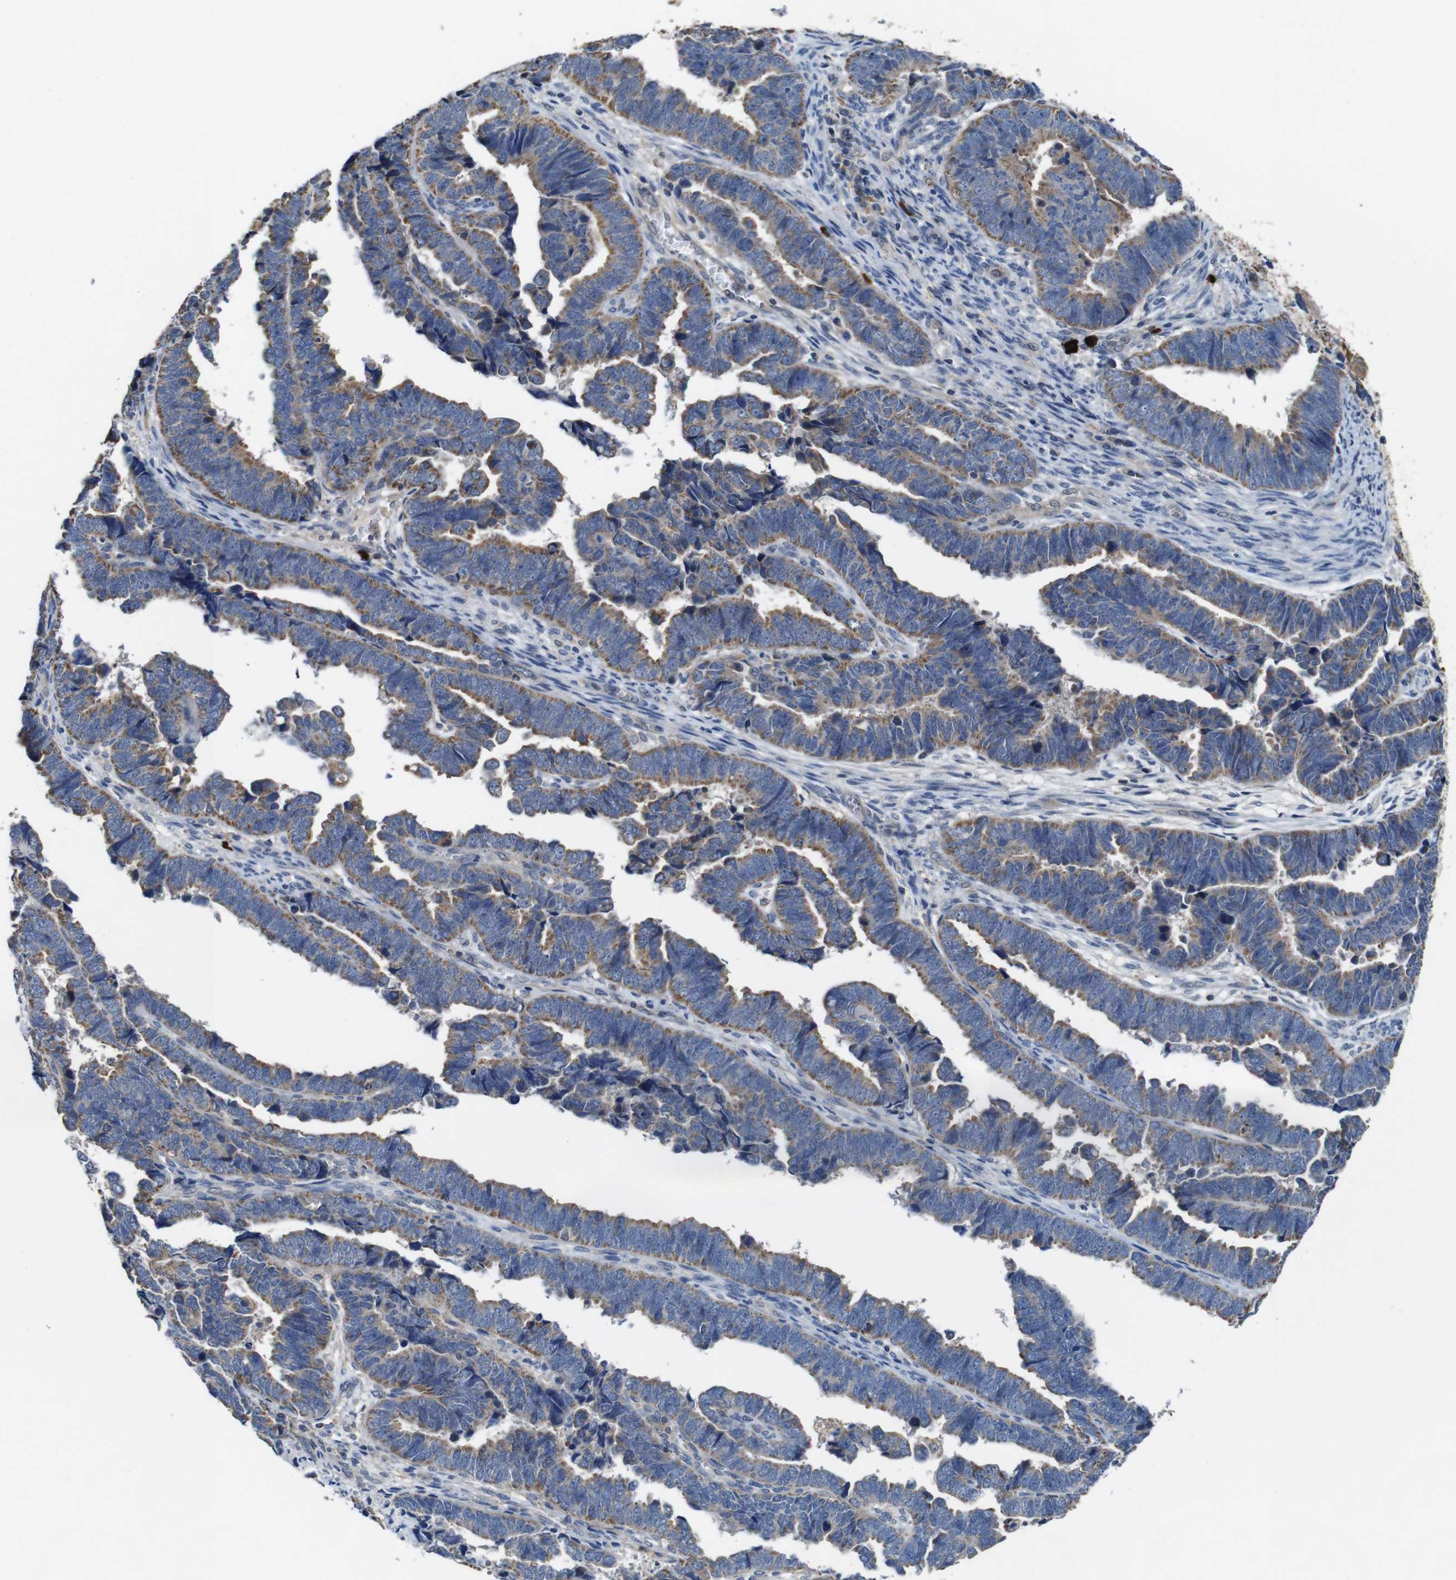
{"staining": {"intensity": "moderate", "quantity": ">75%", "location": "cytoplasmic/membranous"}, "tissue": "endometrial cancer", "cell_type": "Tumor cells", "image_type": "cancer", "snomed": [{"axis": "morphology", "description": "Adenocarcinoma, NOS"}, {"axis": "topography", "description": "Endometrium"}], "caption": "Adenocarcinoma (endometrial) tissue displays moderate cytoplasmic/membranous expression in about >75% of tumor cells, visualized by immunohistochemistry.", "gene": "GLIPR1", "patient": {"sex": "female", "age": 75}}